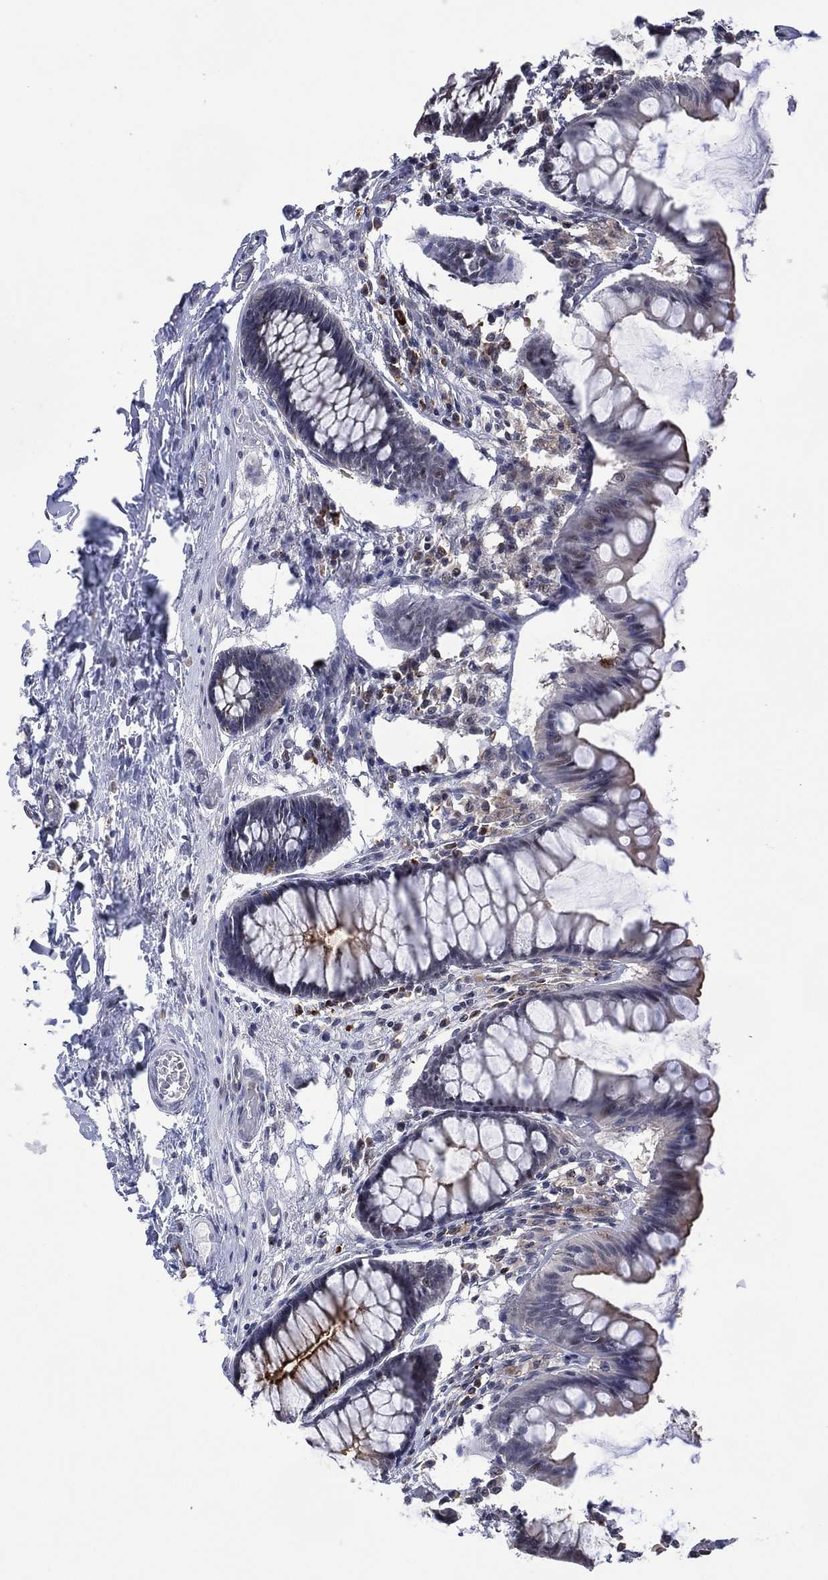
{"staining": {"intensity": "negative", "quantity": "none", "location": "none"}, "tissue": "colon", "cell_type": "Endothelial cells", "image_type": "normal", "snomed": [{"axis": "morphology", "description": "Normal tissue, NOS"}, {"axis": "topography", "description": "Colon"}], "caption": "The micrograph exhibits no staining of endothelial cells in unremarkable colon.", "gene": "DPP4", "patient": {"sex": "female", "age": 65}}